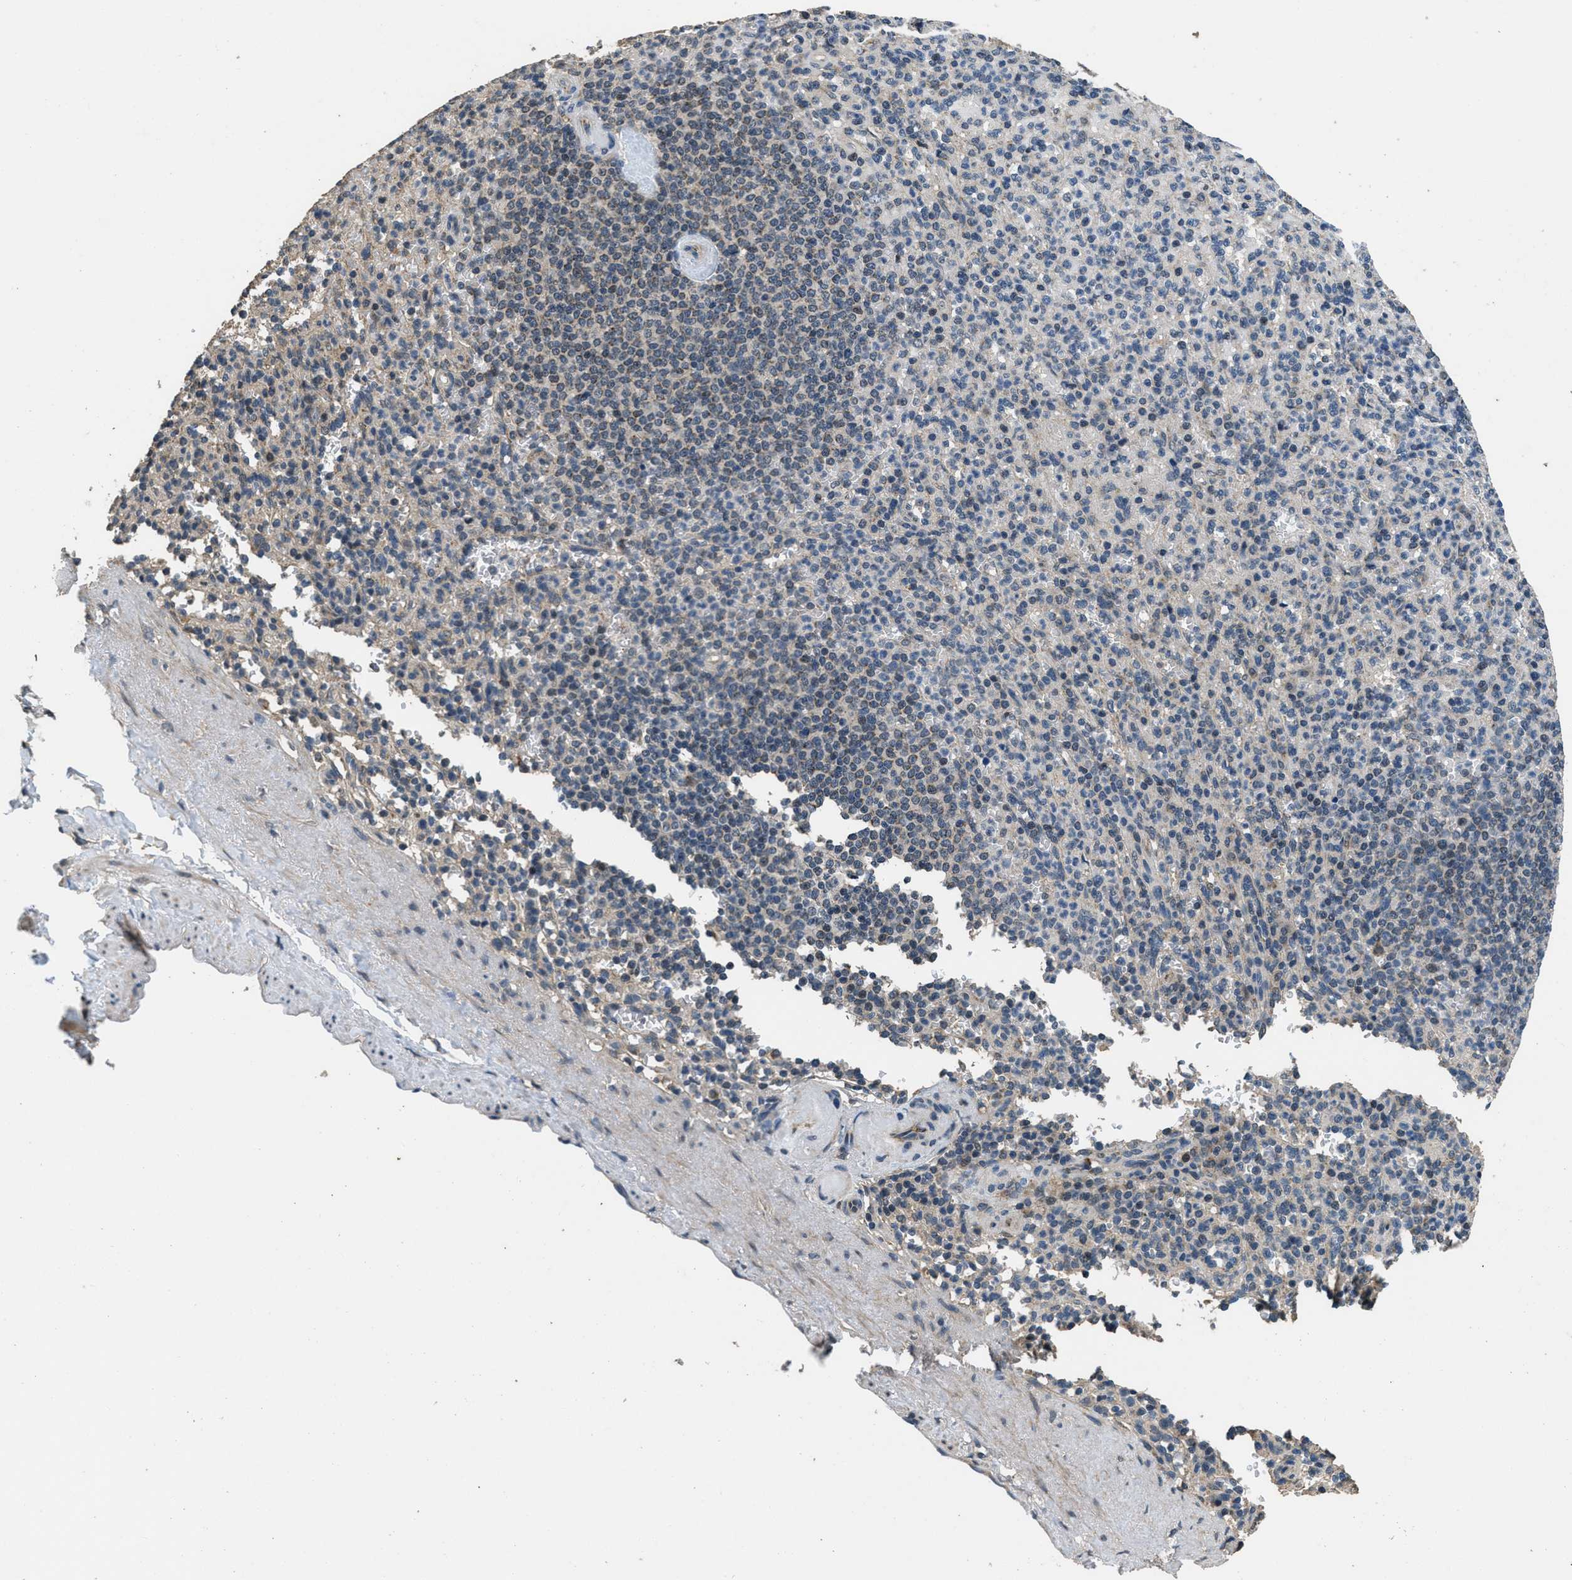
{"staining": {"intensity": "negative", "quantity": "none", "location": "none"}, "tissue": "spleen", "cell_type": "Cells in red pulp", "image_type": "normal", "snomed": [{"axis": "morphology", "description": "Normal tissue, NOS"}, {"axis": "topography", "description": "Spleen"}], "caption": "Immunohistochemistry (IHC) micrograph of unremarkable spleen: spleen stained with DAB exhibits no significant protein expression in cells in red pulp. (Immunohistochemistry, brightfield microscopy, high magnification).", "gene": "NAT1", "patient": {"sex": "female", "age": 74}}